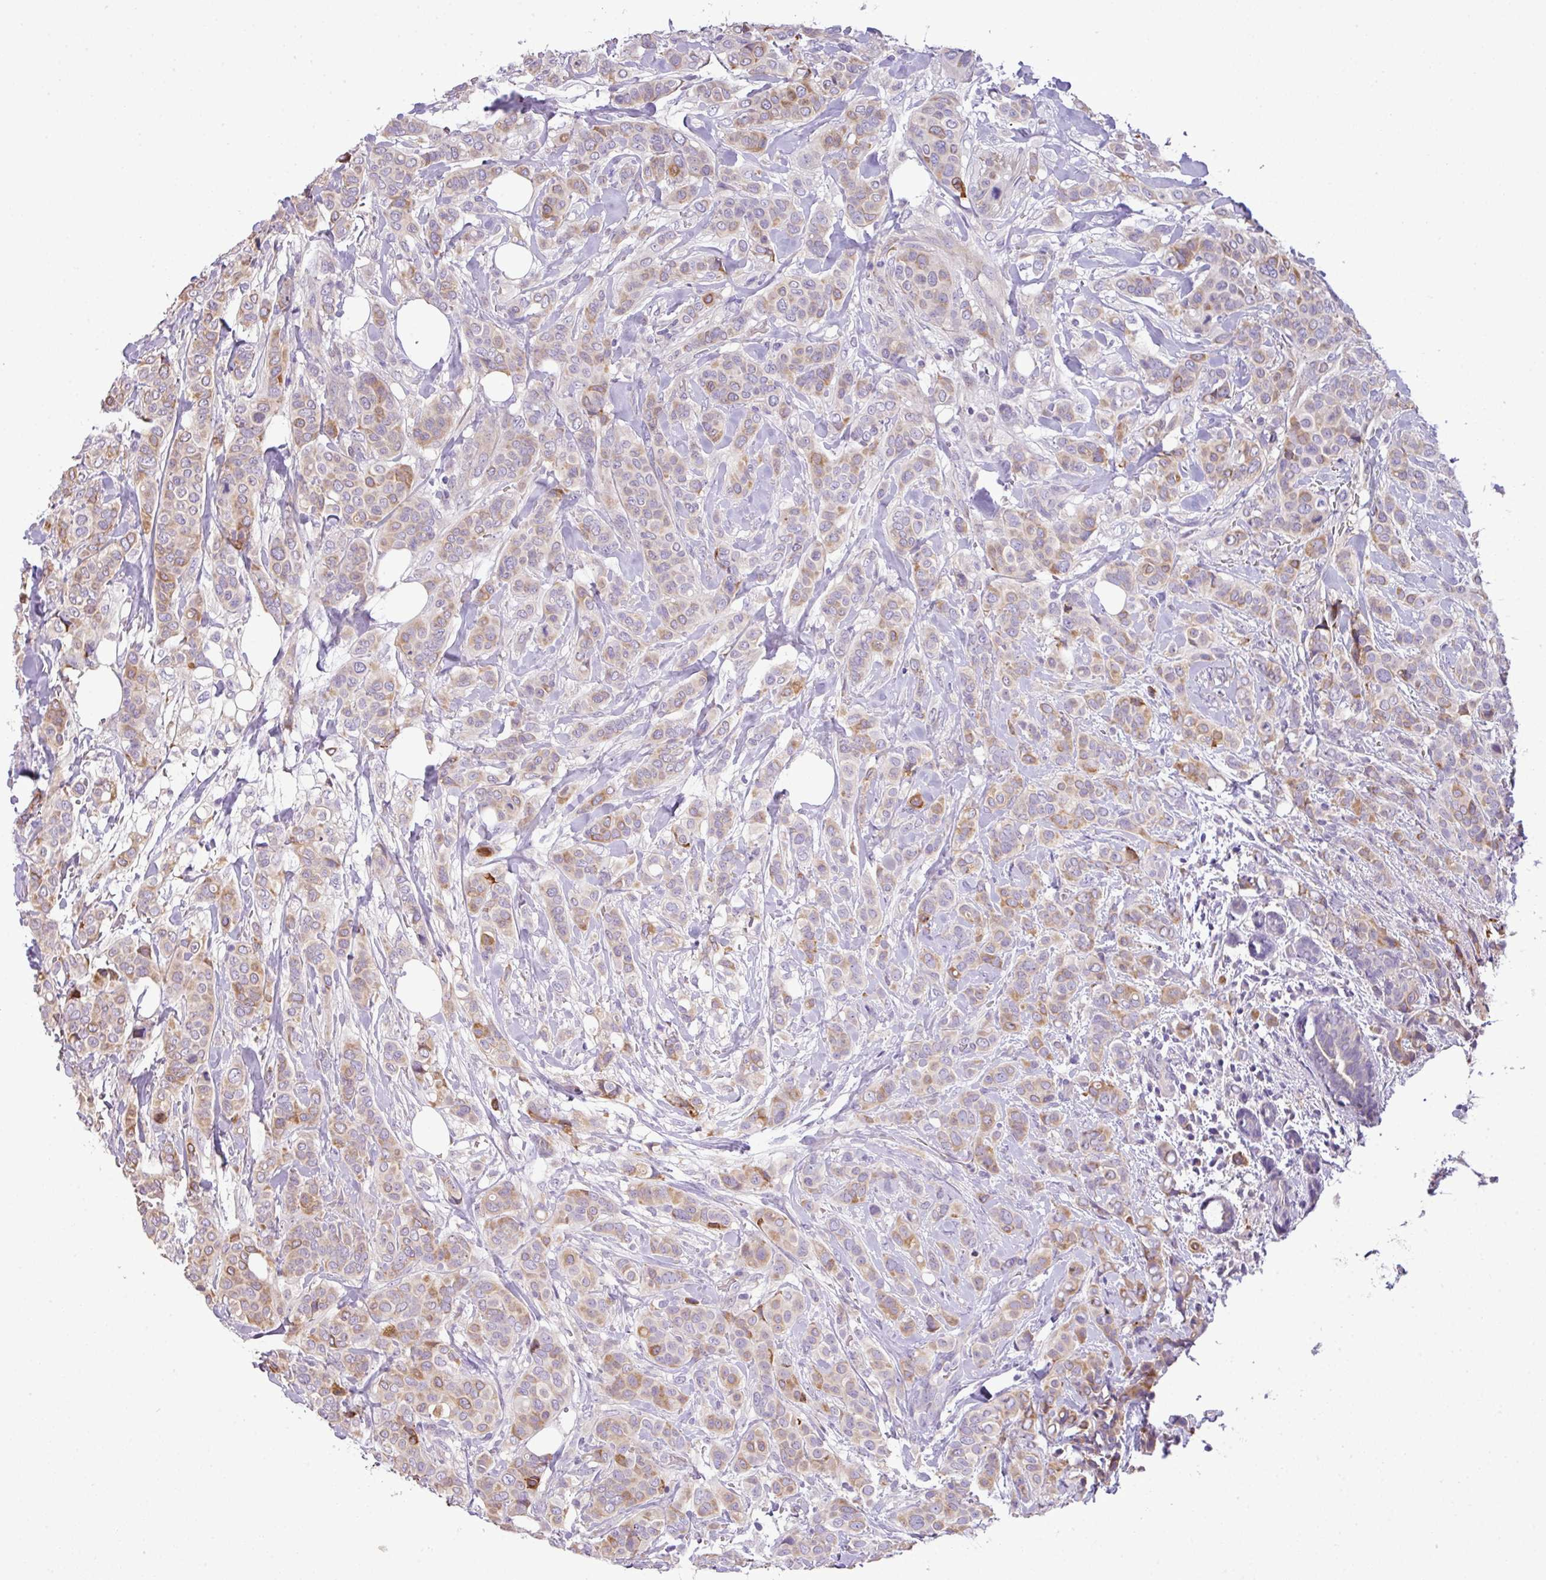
{"staining": {"intensity": "weak", "quantity": "25%-75%", "location": "cytoplasmic/membranous"}, "tissue": "breast cancer", "cell_type": "Tumor cells", "image_type": "cancer", "snomed": [{"axis": "morphology", "description": "Lobular carcinoma"}, {"axis": "topography", "description": "Breast"}], "caption": "The photomicrograph shows immunohistochemical staining of breast lobular carcinoma. There is weak cytoplasmic/membranous expression is seen in about 25%-75% of tumor cells.", "gene": "PIK3R5", "patient": {"sex": "female", "age": 51}}